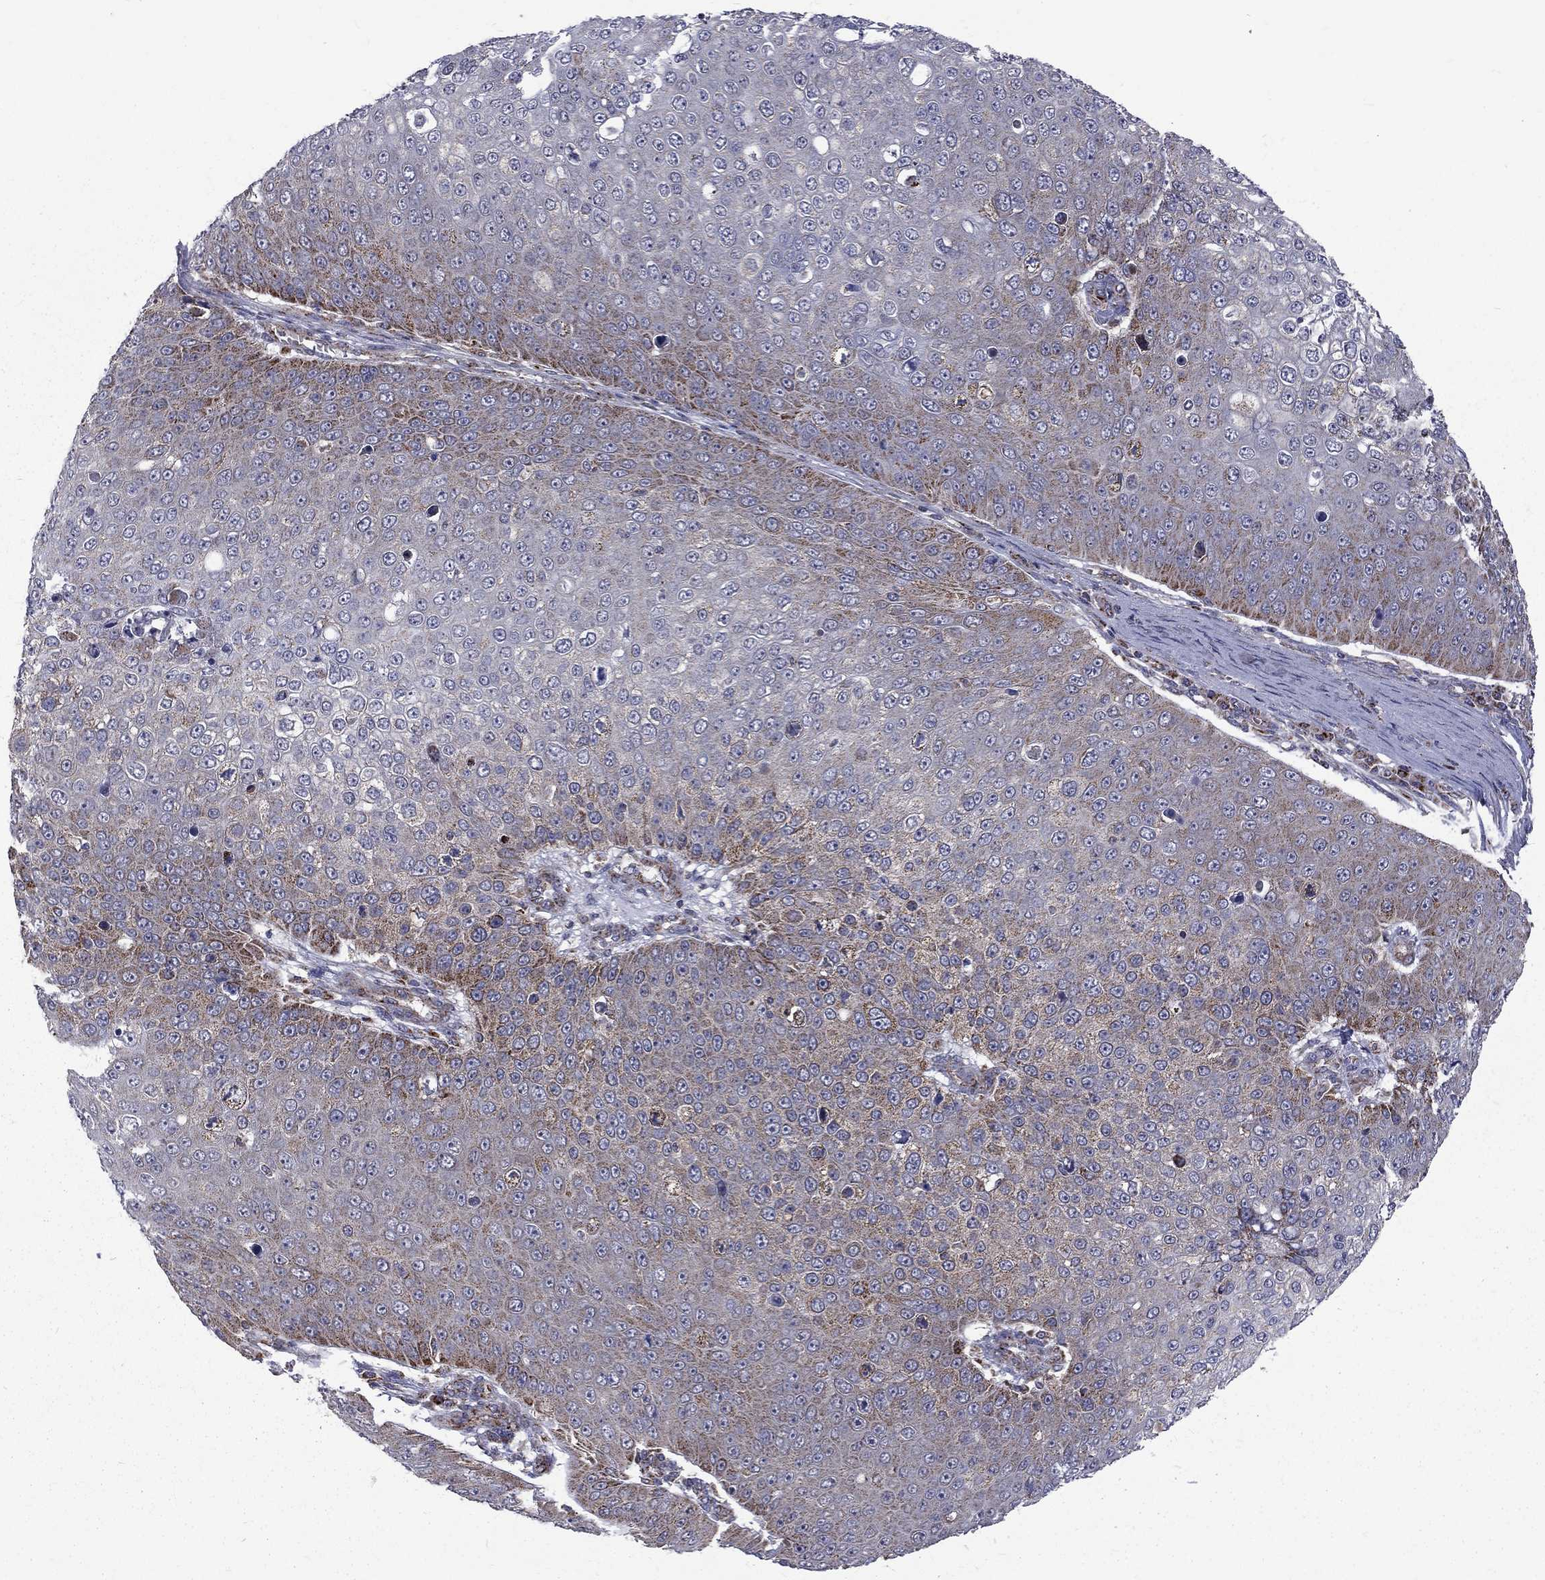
{"staining": {"intensity": "moderate", "quantity": "<25%", "location": "cytoplasmic/membranous"}, "tissue": "skin cancer", "cell_type": "Tumor cells", "image_type": "cancer", "snomed": [{"axis": "morphology", "description": "Squamous cell carcinoma, NOS"}, {"axis": "topography", "description": "Skin"}], "caption": "Moderate cytoplasmic/membranous protein positivity is seen in approximately <25% of tumor cells in skin squamous cell carcinoma.", "gene": "ALDH1B1", "patient": {"sex": "male", "age": 71}}